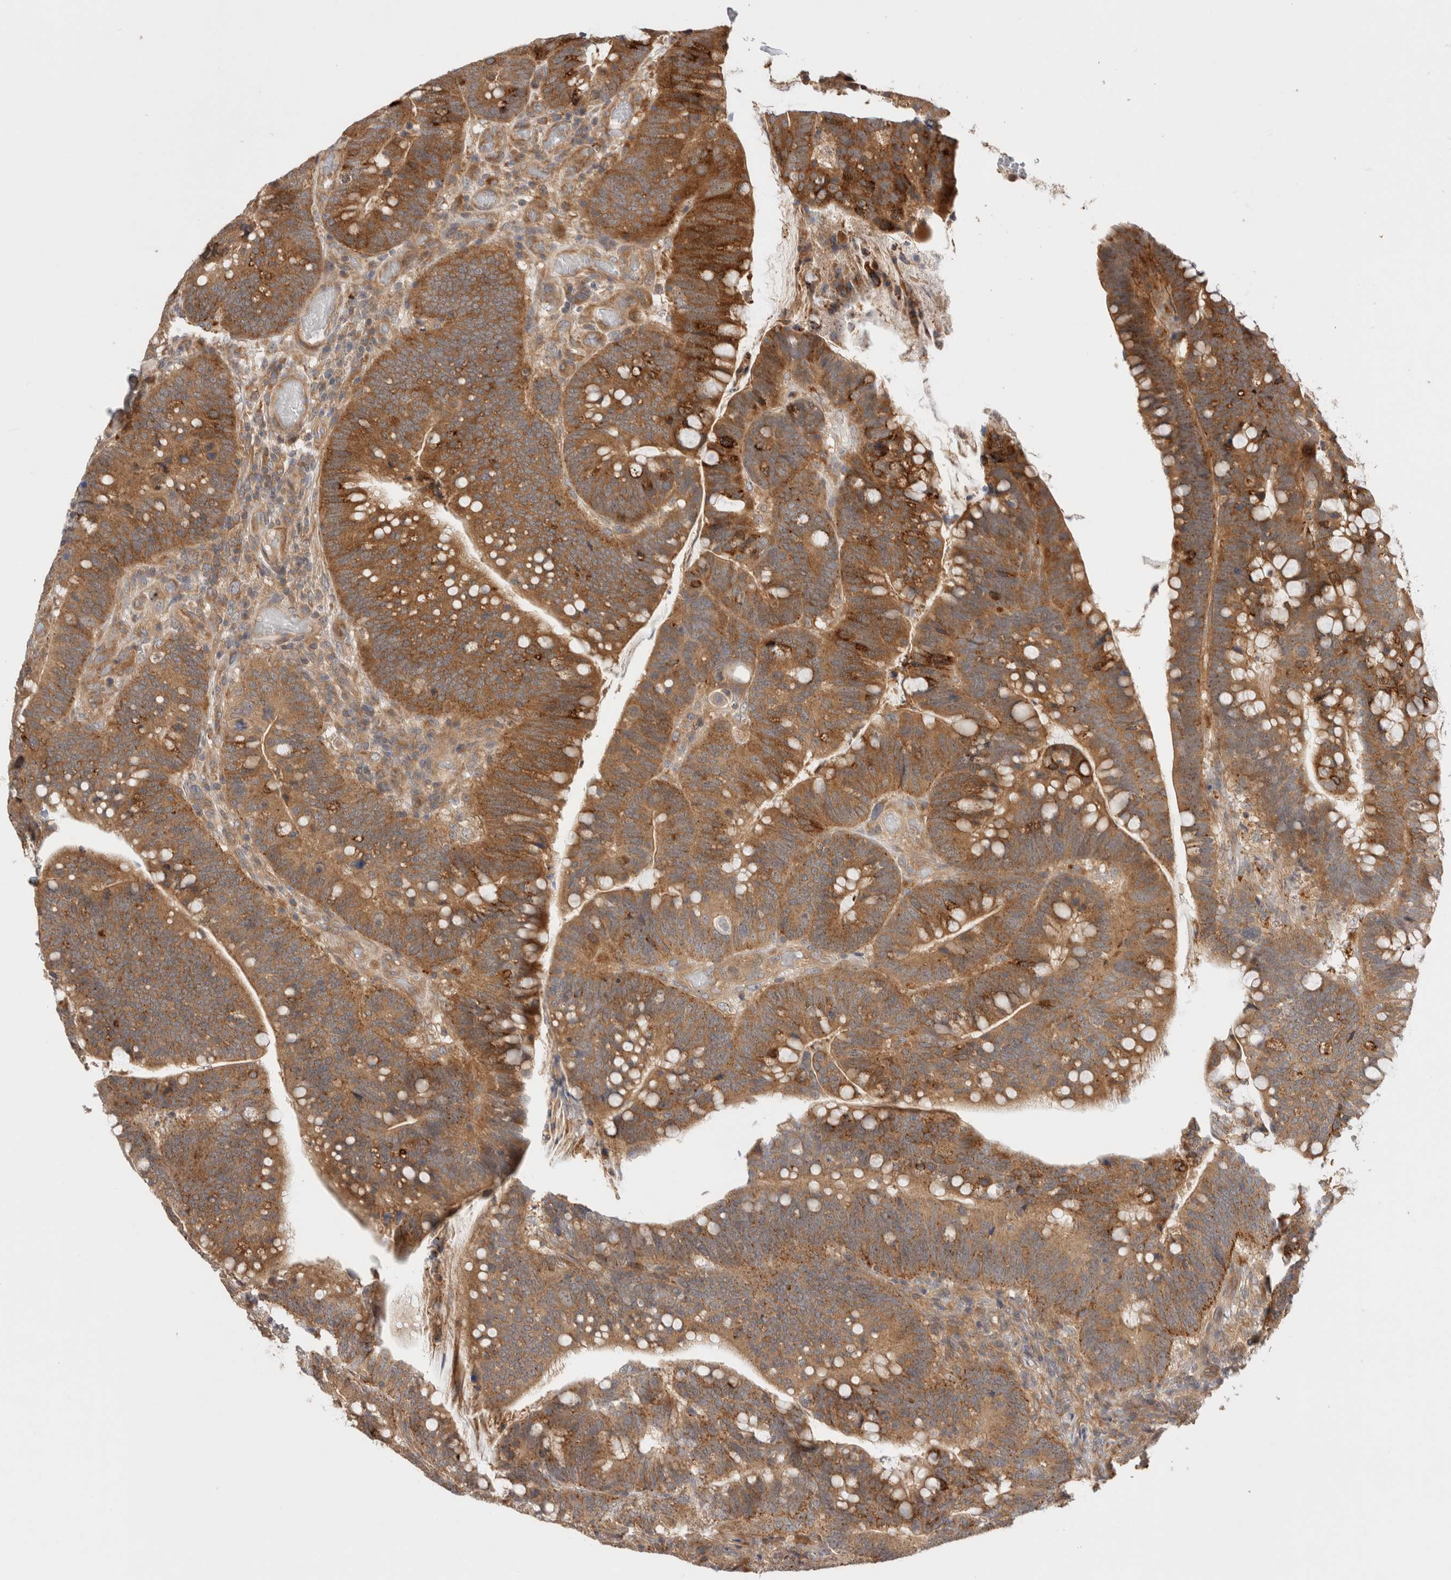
{"staining": {"intensity": "moderate", "quantity": ">75%", "location": "cytoplasmic/membranous"}, "tissue": "colorectal cancer", "cell_type": "Tumor cells", "image_type": "cancer", "snomed": [{"axis": "morphology", "description": "Normal tissue, NOS"}, {"axis": "morphology", "description": "Adenocarcinoma, NOS"}, {"axis": "topography", "description": "Colon"}], "caption": "An immunohistochemistry histopathology image of tumor tissue is shown. Protein staining in brown highlights moderate cytoplasmic/membranous positivity in colorectal adenocarcinoma within tumor cells. Immunohistochemistry (ihc) stains the protein of interest in brown and the nuclei are stained blue.", "gene": "VPS28", "patient": {"sex": "female", "age": 66}}